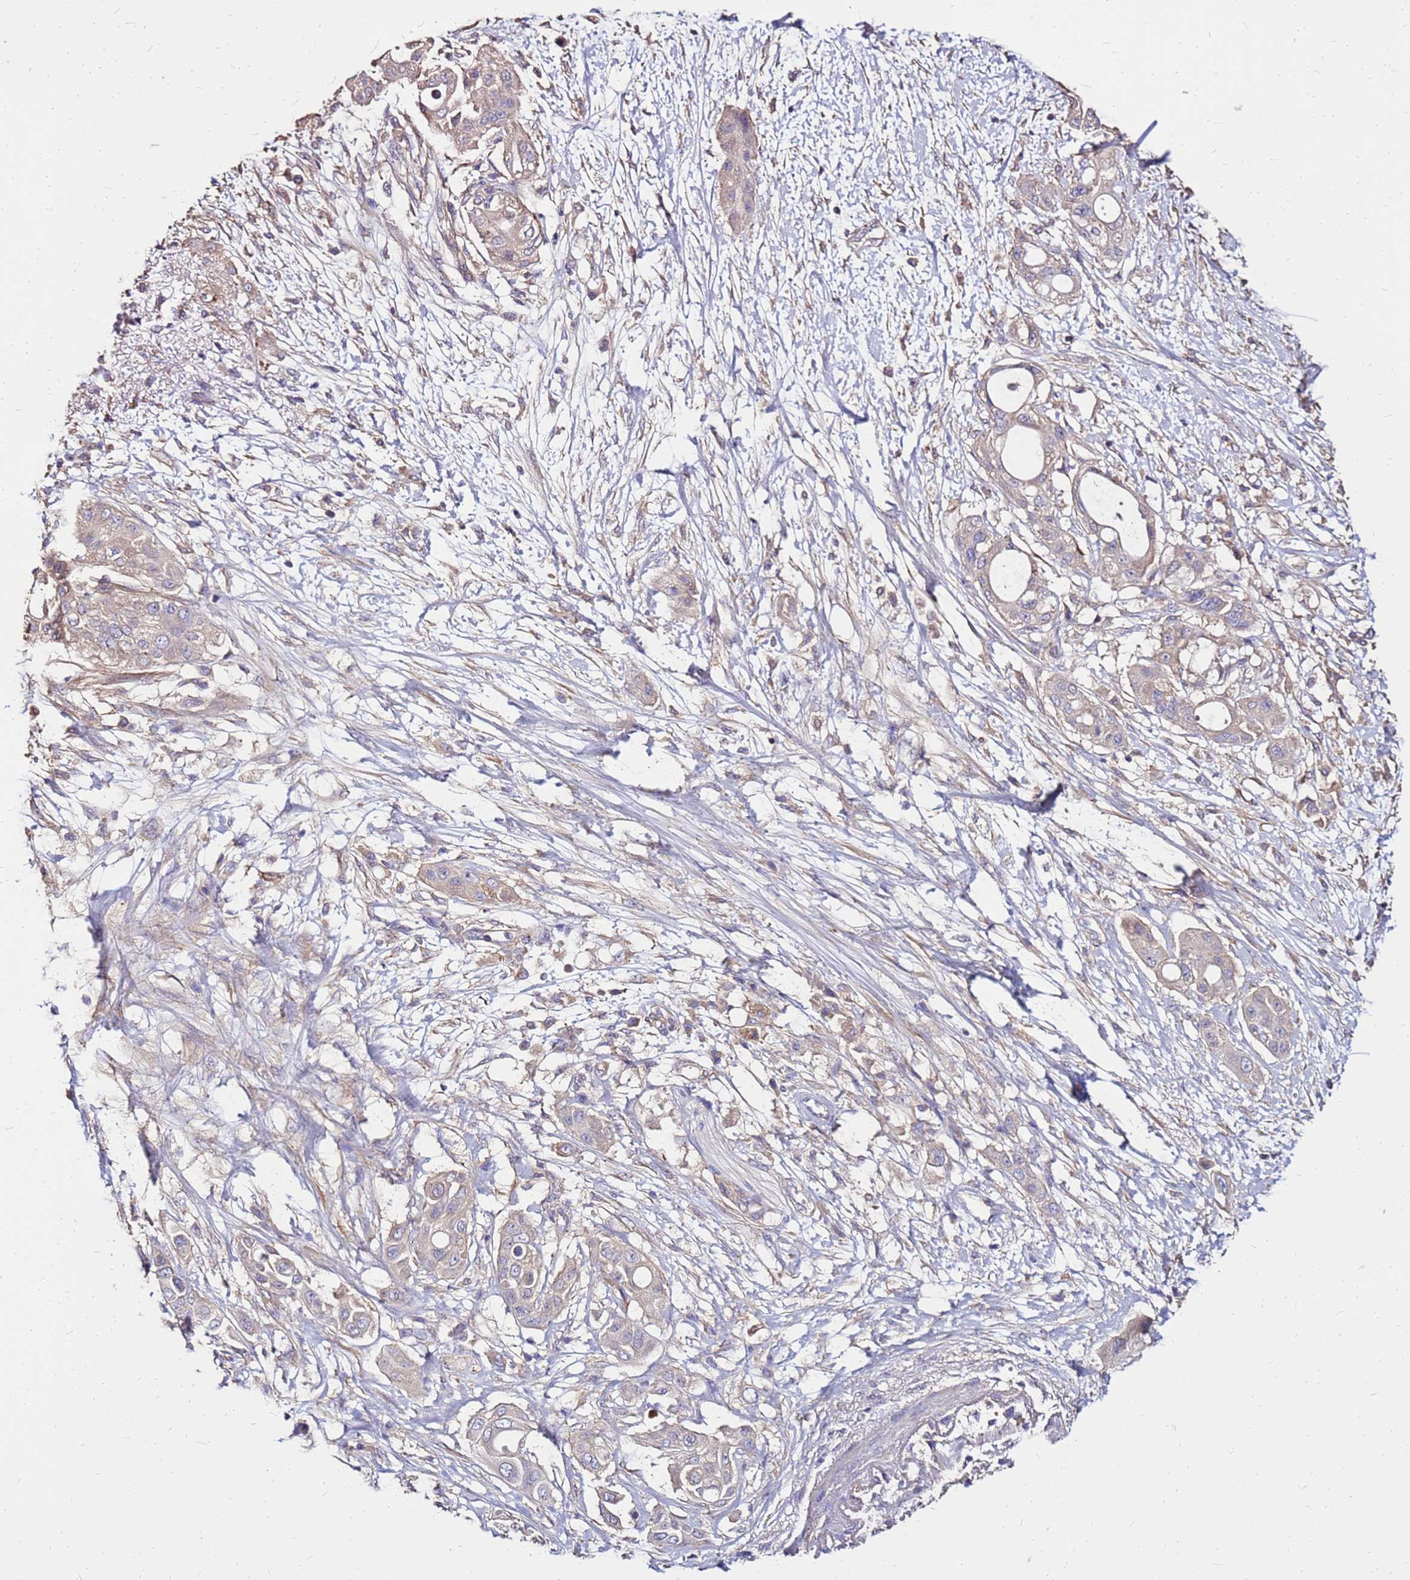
{"staining": {"intensity": "weak", "quantity": "25%-75%", "location": "cytoplasmic/membranous"}, "tissue": "pancreatic cancer", "cell_type": "Tumor cells", "image_type": "cancer", "snomed": [{"axis": "morphology", "description": "Adenocarcinoma, NOS"}, {"axis": "topography", "description": "Pancreas"}], "caption": "The image demonstrates staining of pancreatic cancer (adenocarcinoma), revealing weak cytoplasmic/membranous protein positivity (brown color) within tumor cells. (brown staining indicates protein expression, while blue staining denotes nuclei).", "gene": "EXD3", "patient": {"sex": "male", "age": 68}}